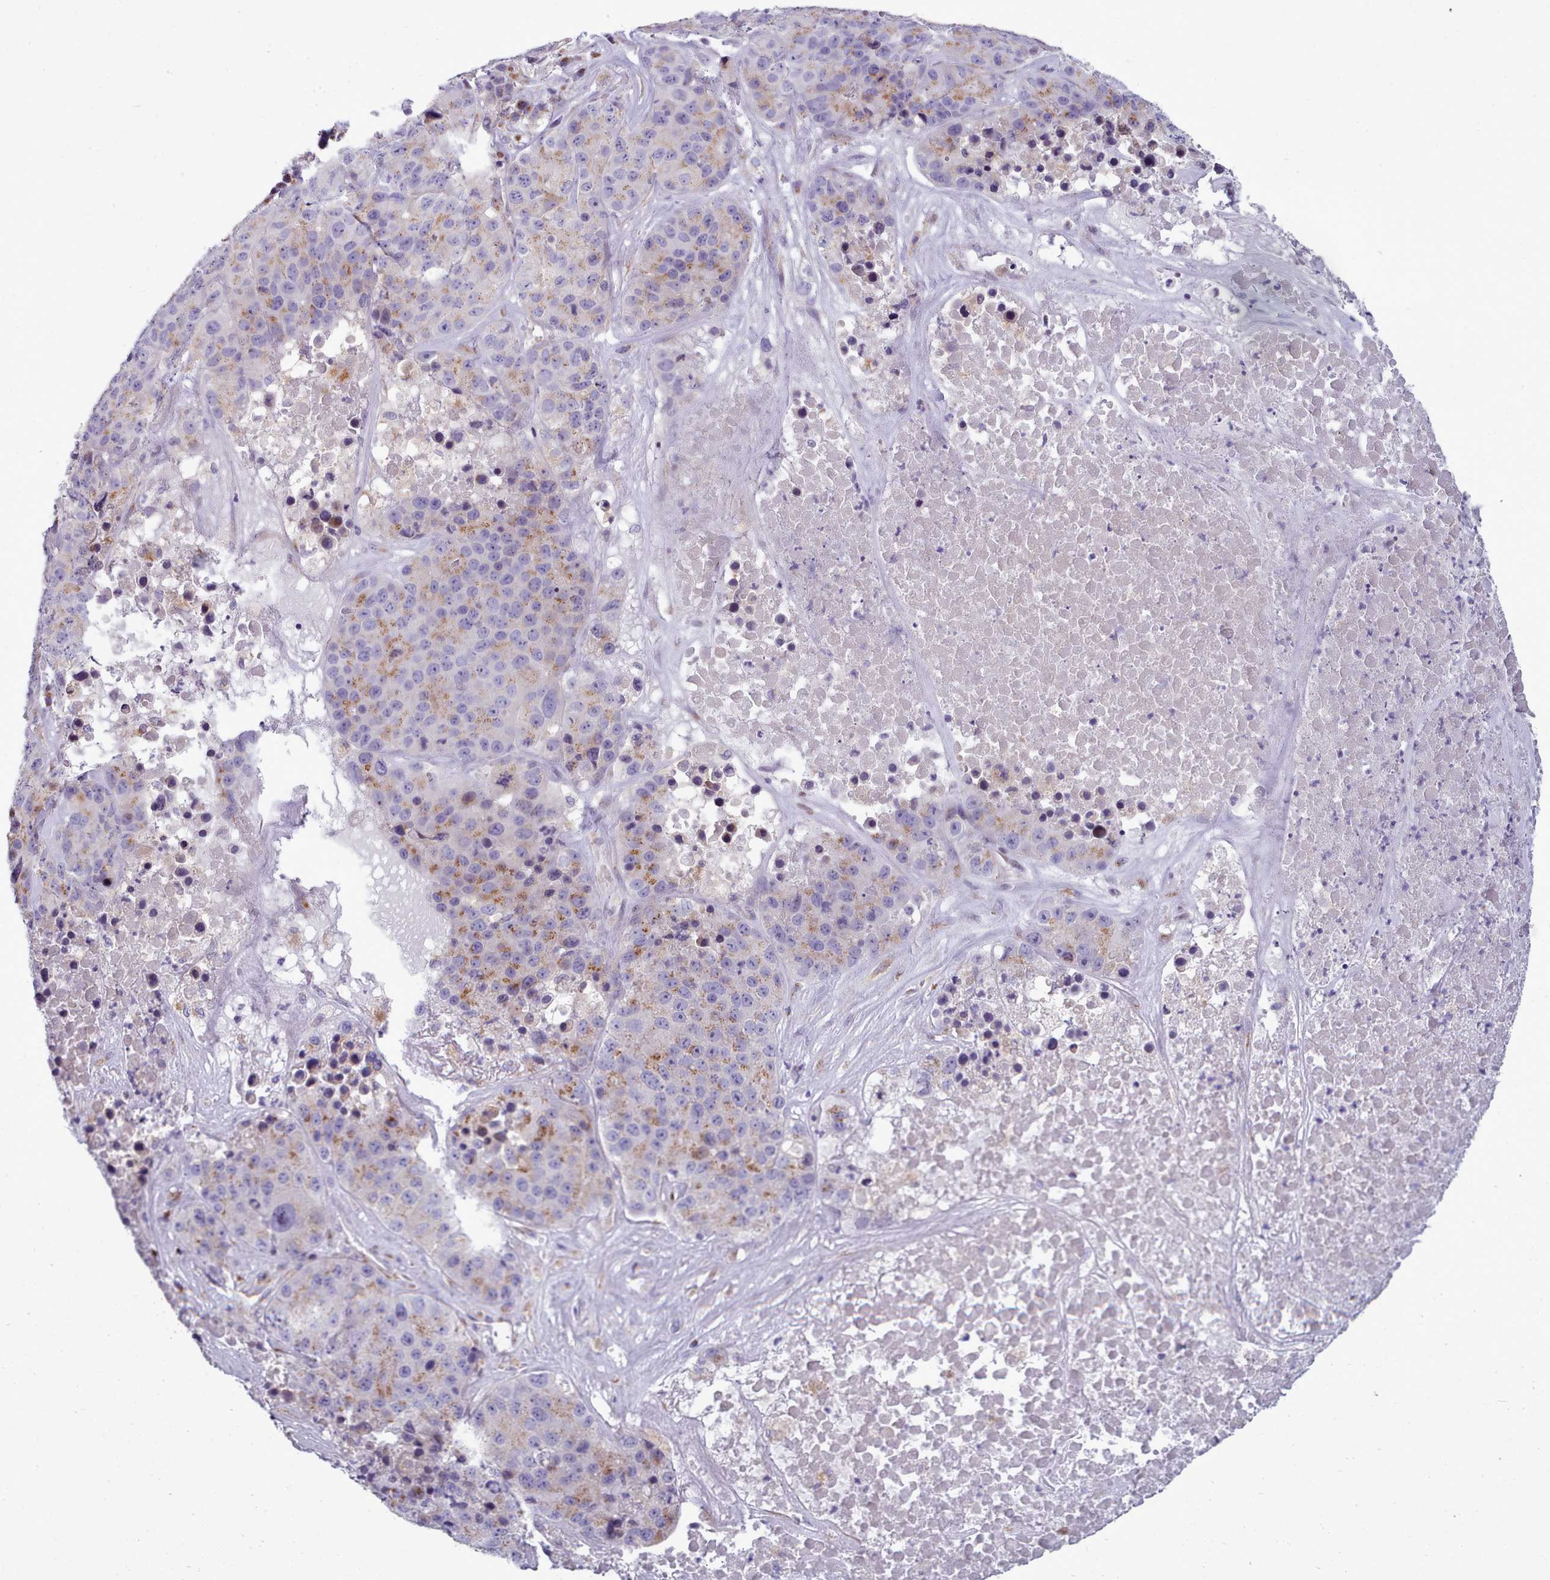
{"staining": {"intensity": "moderate", "quantity": "25%-75%", "location": "cytoplasmic/membranous"}, "tissue": "stomach cancer", "cell_type": "Tumor cells", "image_type": "cancer", "snomed": [{"axis": "morphology", "description": "Adenocarcinoma, NOS"}, {"axis": "topography", "description": "Stomach"}], "caption": "Adenocarcinoma (stomach) stained for a protein reveals moderate cytoplasmic/membranous positivity in tumor cells.", "gene": "MYRFL", "patient": {"sex": "male", "age": 71}}